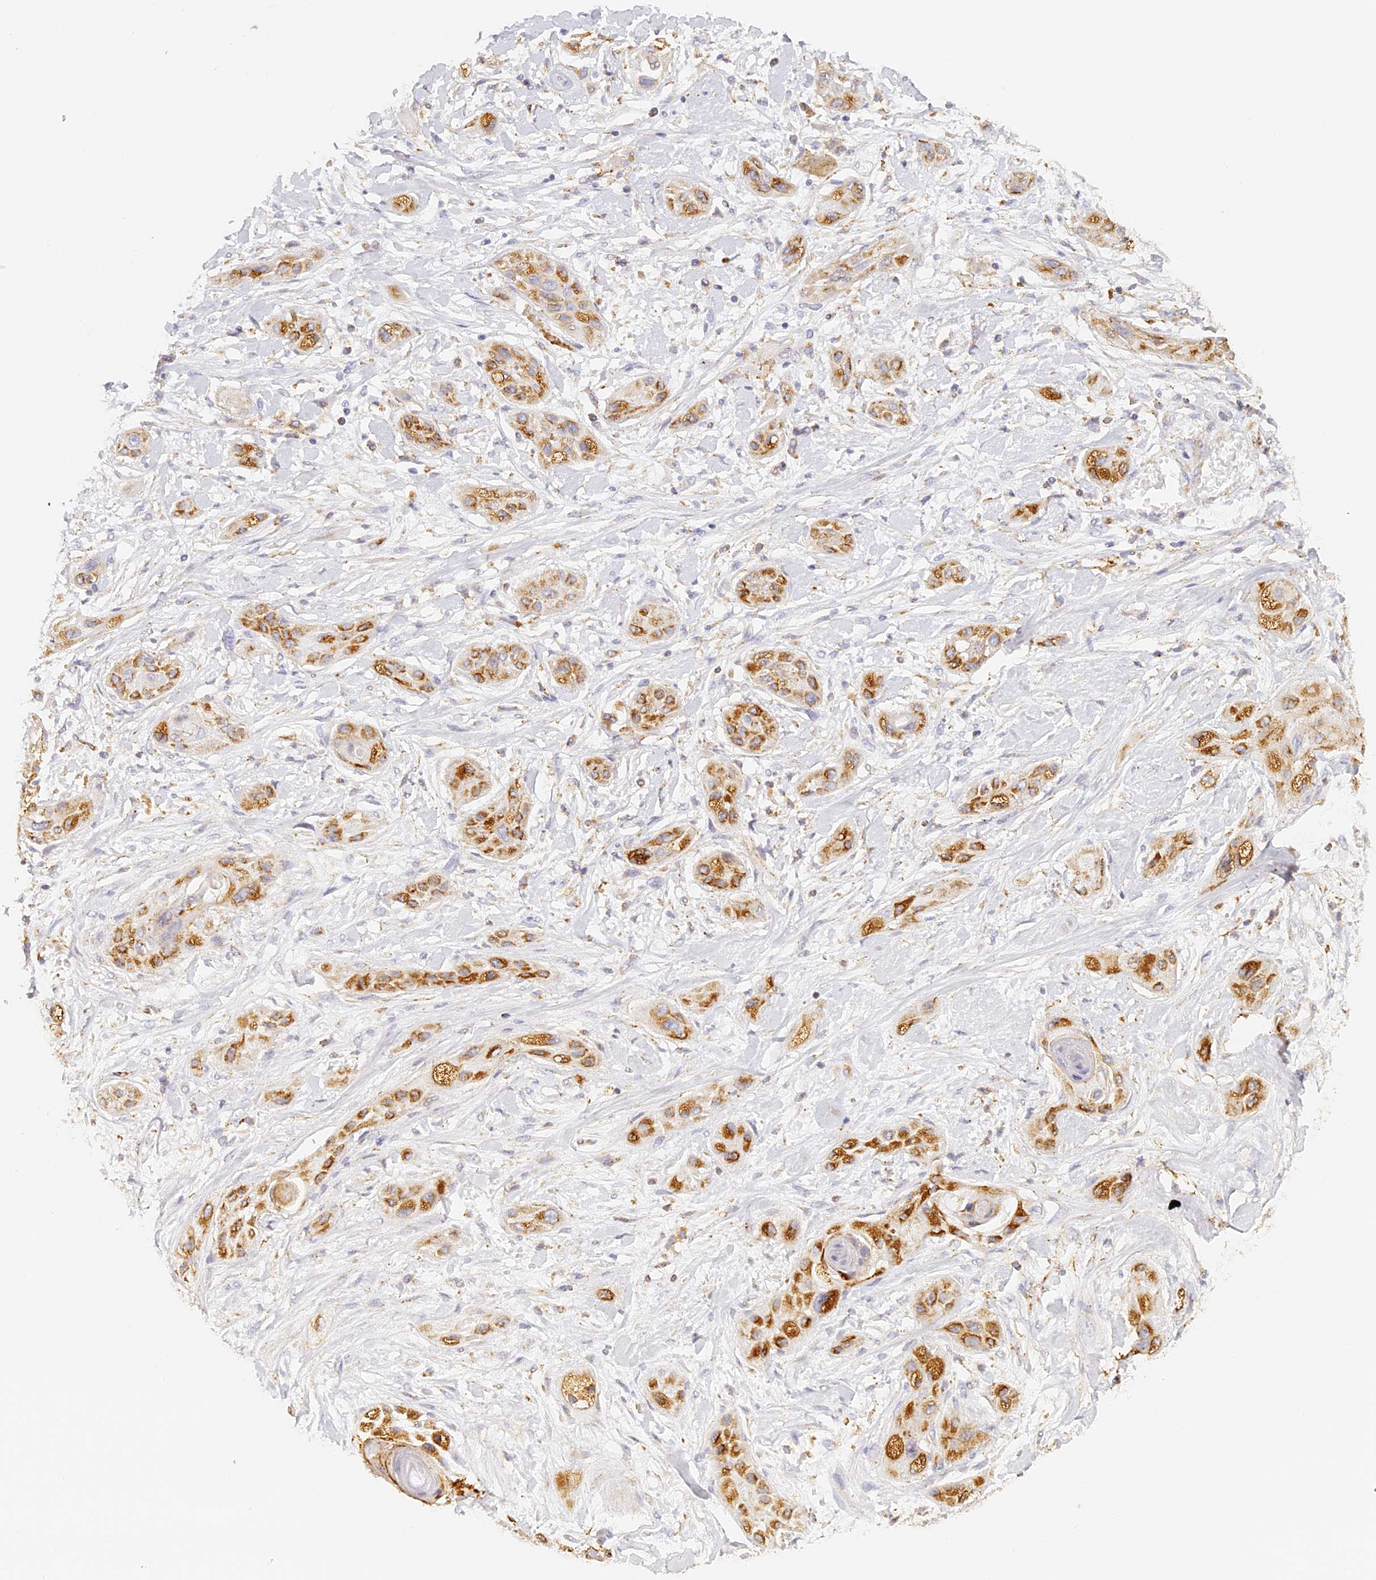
{"staining": {"intensity": "moderate", "quantity": ">75%", "location": "cytoplasmic/membranous"}, "tissue": "lung cancer", "cell_type": "Tumor cells", "image_type": "cancer", "snomed": [{"axis": "morphology", "description": "Squamous cell carcinoma, NOS"}, {"axis": "topography", "description": "Lung"}], "caption": "An image of lung squamous cell carcinoma stained for a protein displays moderate cytoplasmic/membranous brown staining in tumor cells. (brown staining indicates protein expression, while blue staining denotes nuclei).", "gene": "LAMP2", "patient": {"sex": "female", "age": 47}}